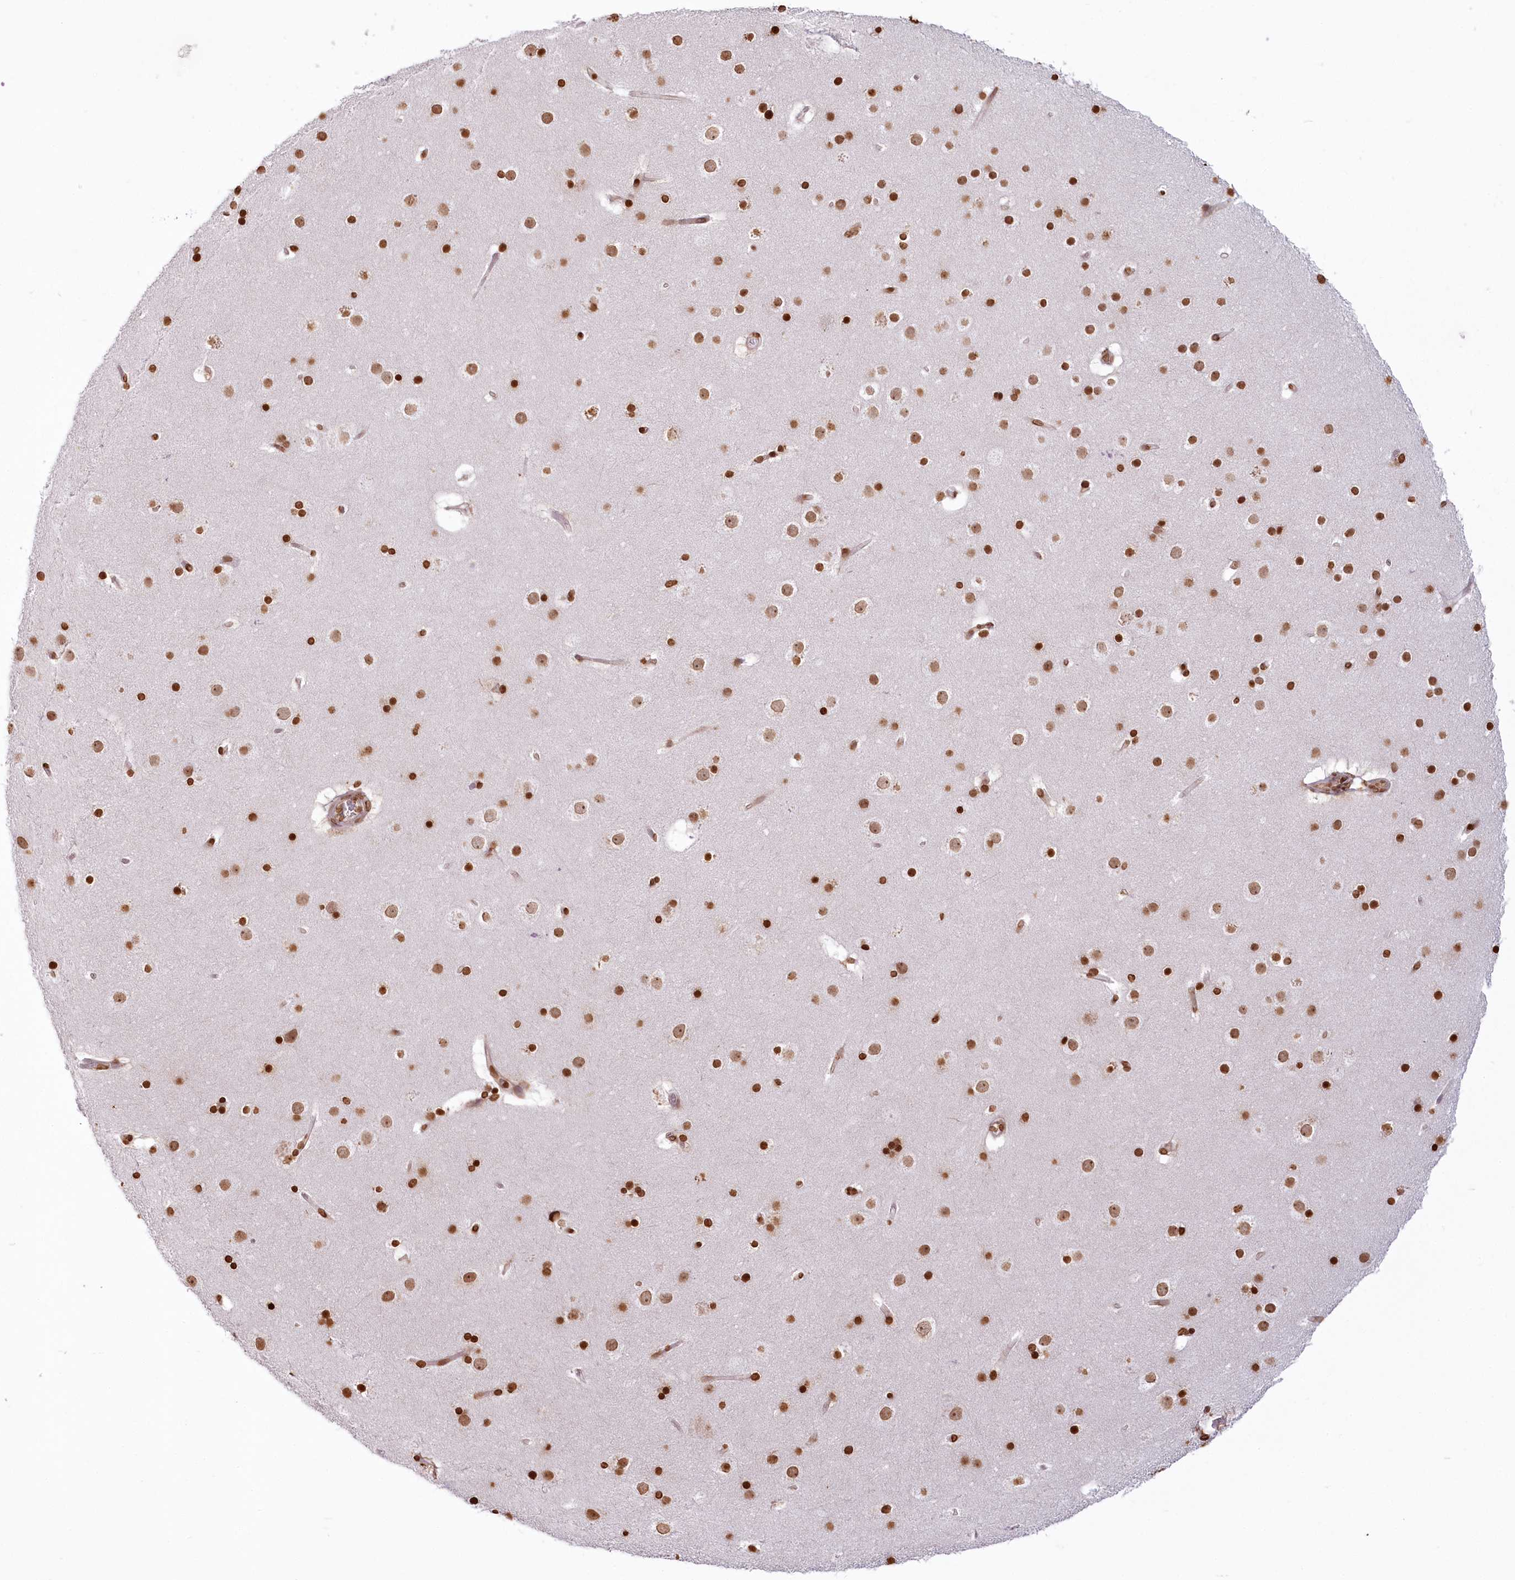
{"staining": {"intensity": "moderate", "quantity": ">75%", "location": "nuclear"}, "tissue": "cerebral cortex", "cell_type": "Endothelial cells", "image_type": "normal", "snomed": [{"axis": "morphology", "description": "Normal tissue, NOS"}, {"axis": "topography", "description": "Cerebral cortex"}], "caption": "This histopathology image exhibits immunohistochemistry (IHC) staining of unremarkable human cerebral cortex, with medium moderate nuclear expression in approximately >75% of endothelial cells.", "gene": "FAM13A", "patient": {"sex": "male", "age": 57}}